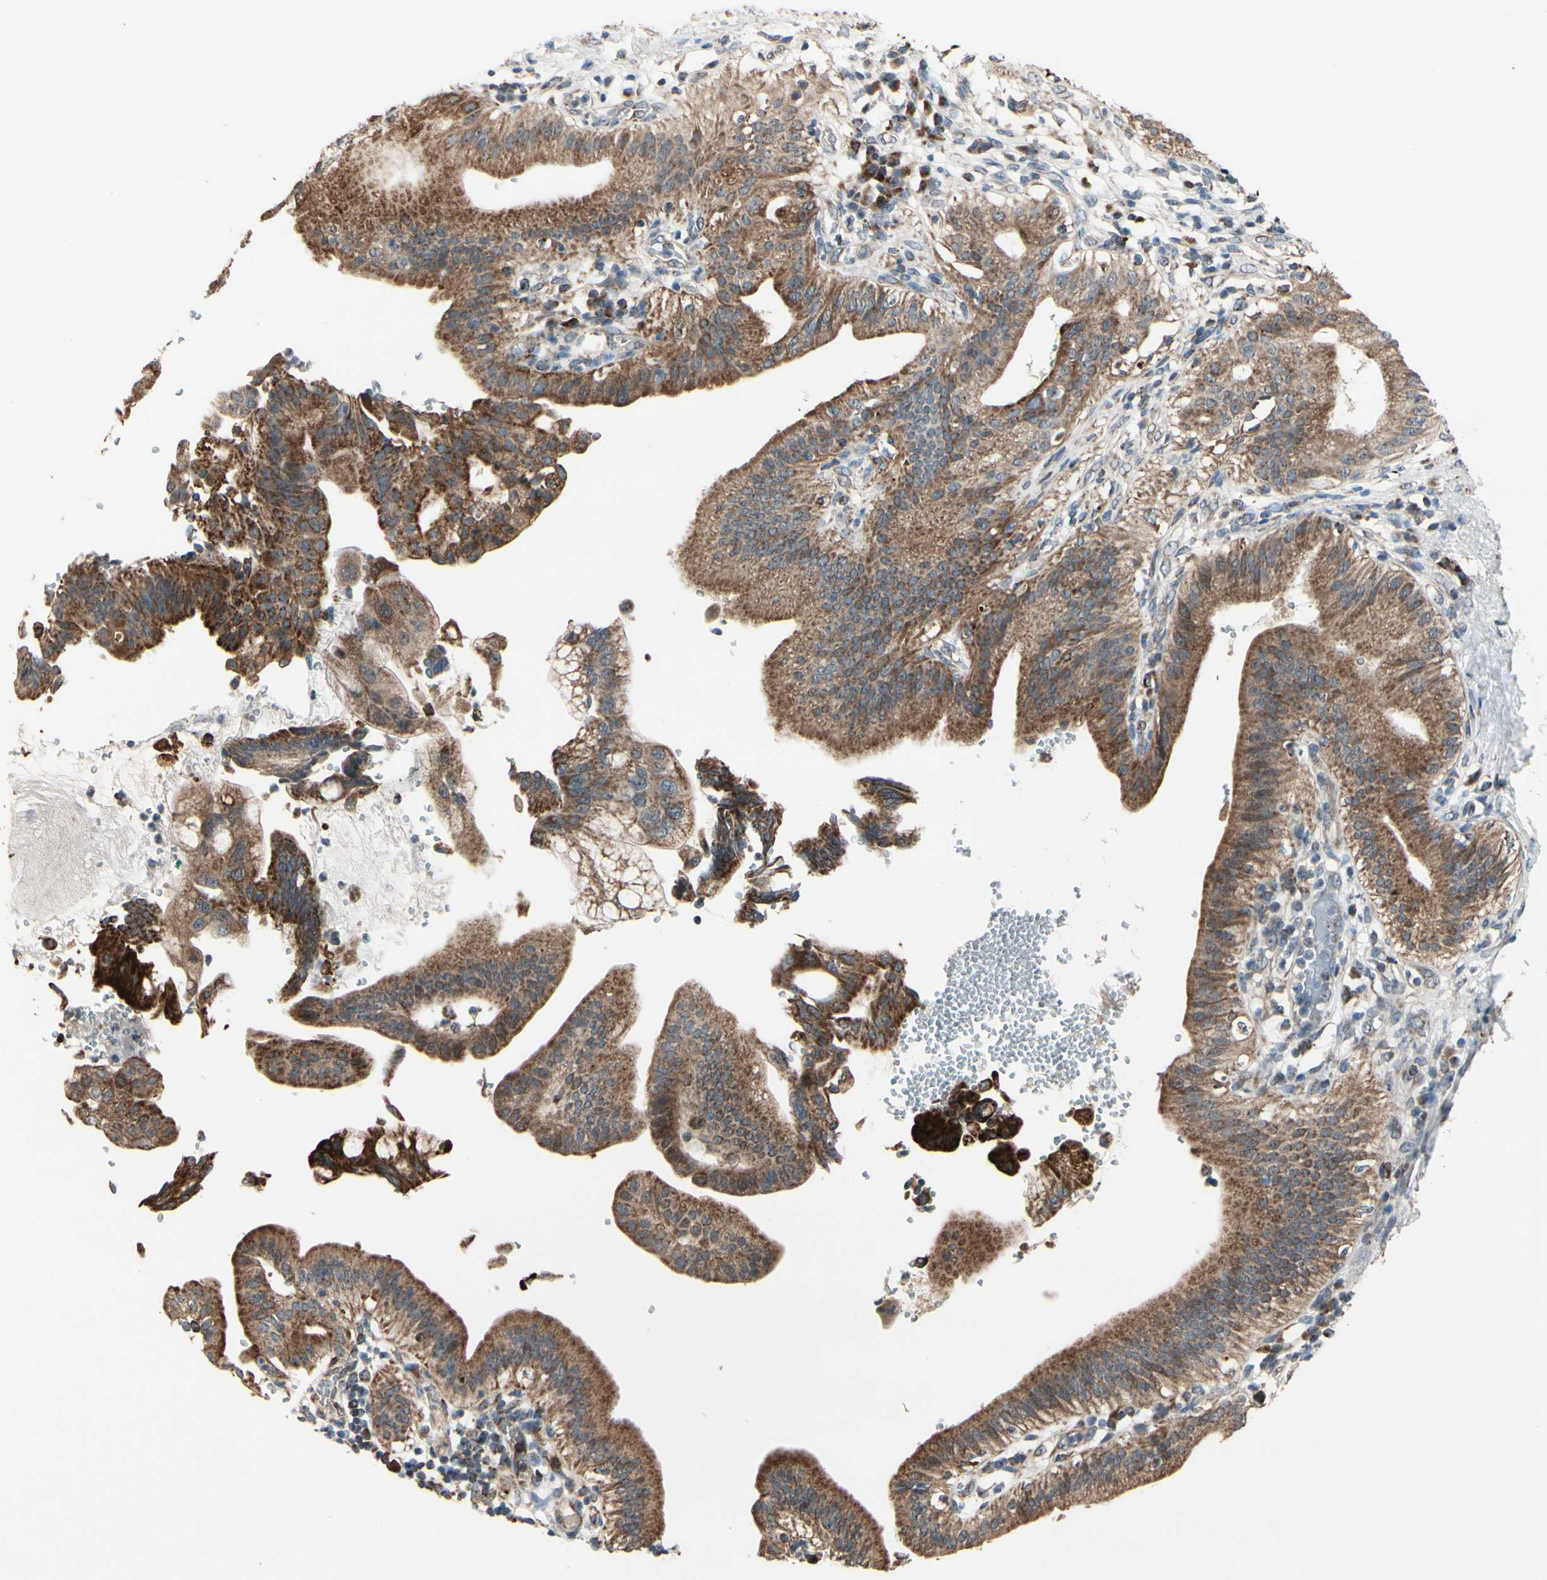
{"staining": {"intensity": "moderate", "quantity": ">75%", "location": "cytoplasmic/membranous"}, "tissue": "pancreatic cancer", "cell_type": "Tumor cells", "image_type": "cancer", "snomed": [{"axis": "morphology", "description": "Adenocarcinoma, NOS"}, {"axis": "morphology", "description": "Adenocarcinoma, metastatic, NOS"}, {"axis": "topography", "description": "Lymph node"}, {"axis": "topography", "description": "Pancreas"}, {"axis": "topography", "description": "Duodenum"}], "caption": "IHC staining of pancreatic cancer, which reveals medium levels of moderate cytoplasmic/membranous expression in about >75% of tumor cells indicating moderate cytoplasmic/membranous protein positivity. The staining was performed using DAB (brown) for protein detection and nuclei were counterstained in hematoxylin (blue).", "gene": "CPT1A", "patient": {"sex": "female", "age": 64}}